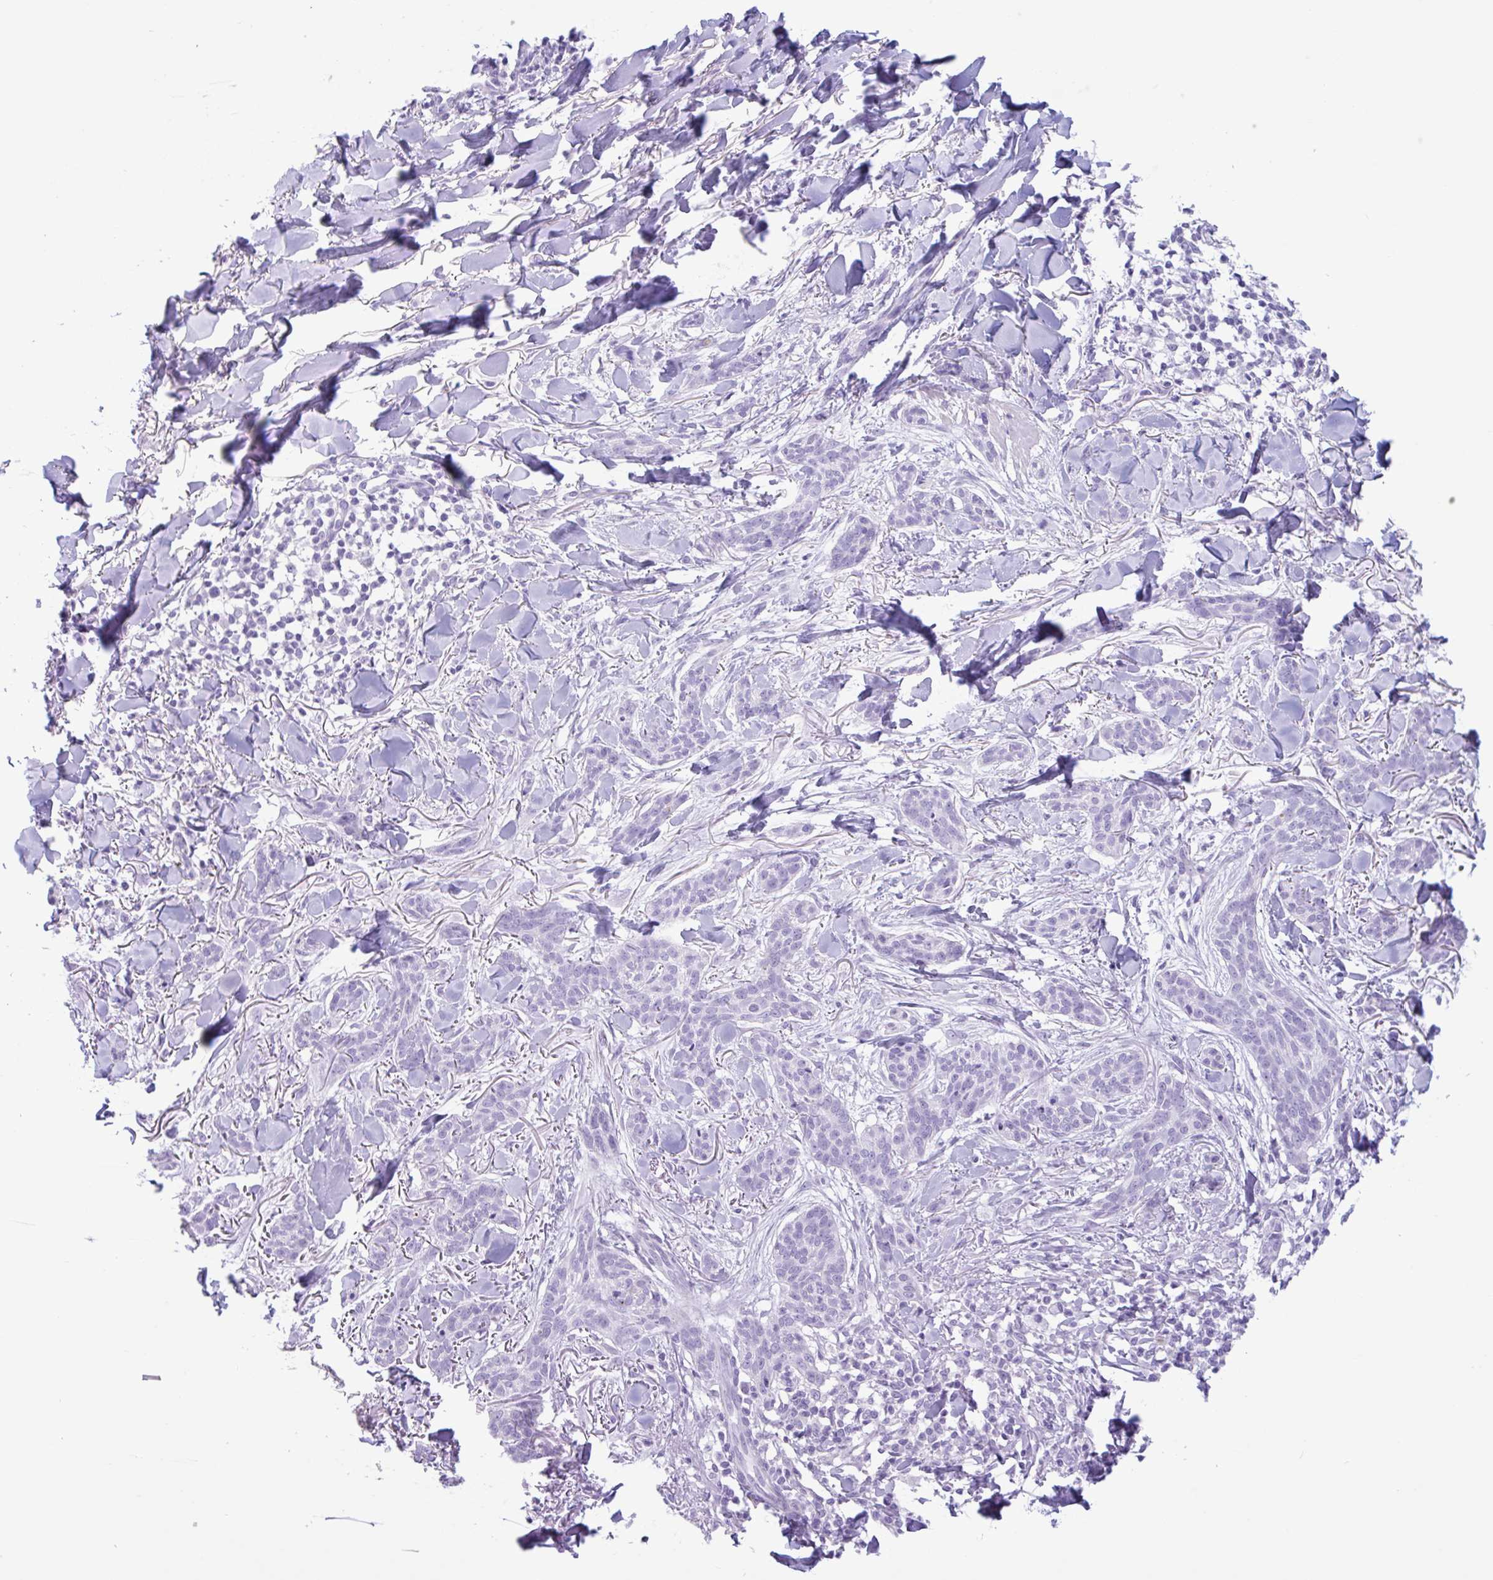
{"staining": {"intensity": "negative", "quantity": "none", "location": "none"}, "tissue": "skin cancer", "cell_type": "Tumor cells", "image_type": "cancer", "snomed": [{"axis": "morphology", "description": "Basal cell carcinoma"}, {"axis": "topography", "description": "Skin"}], "caption": "Tumor cells are negative for brown protein staining in basal cell carcinoma (skin).", "gene": "CTSE", "patient": {"sex": "male", "age": 52}}